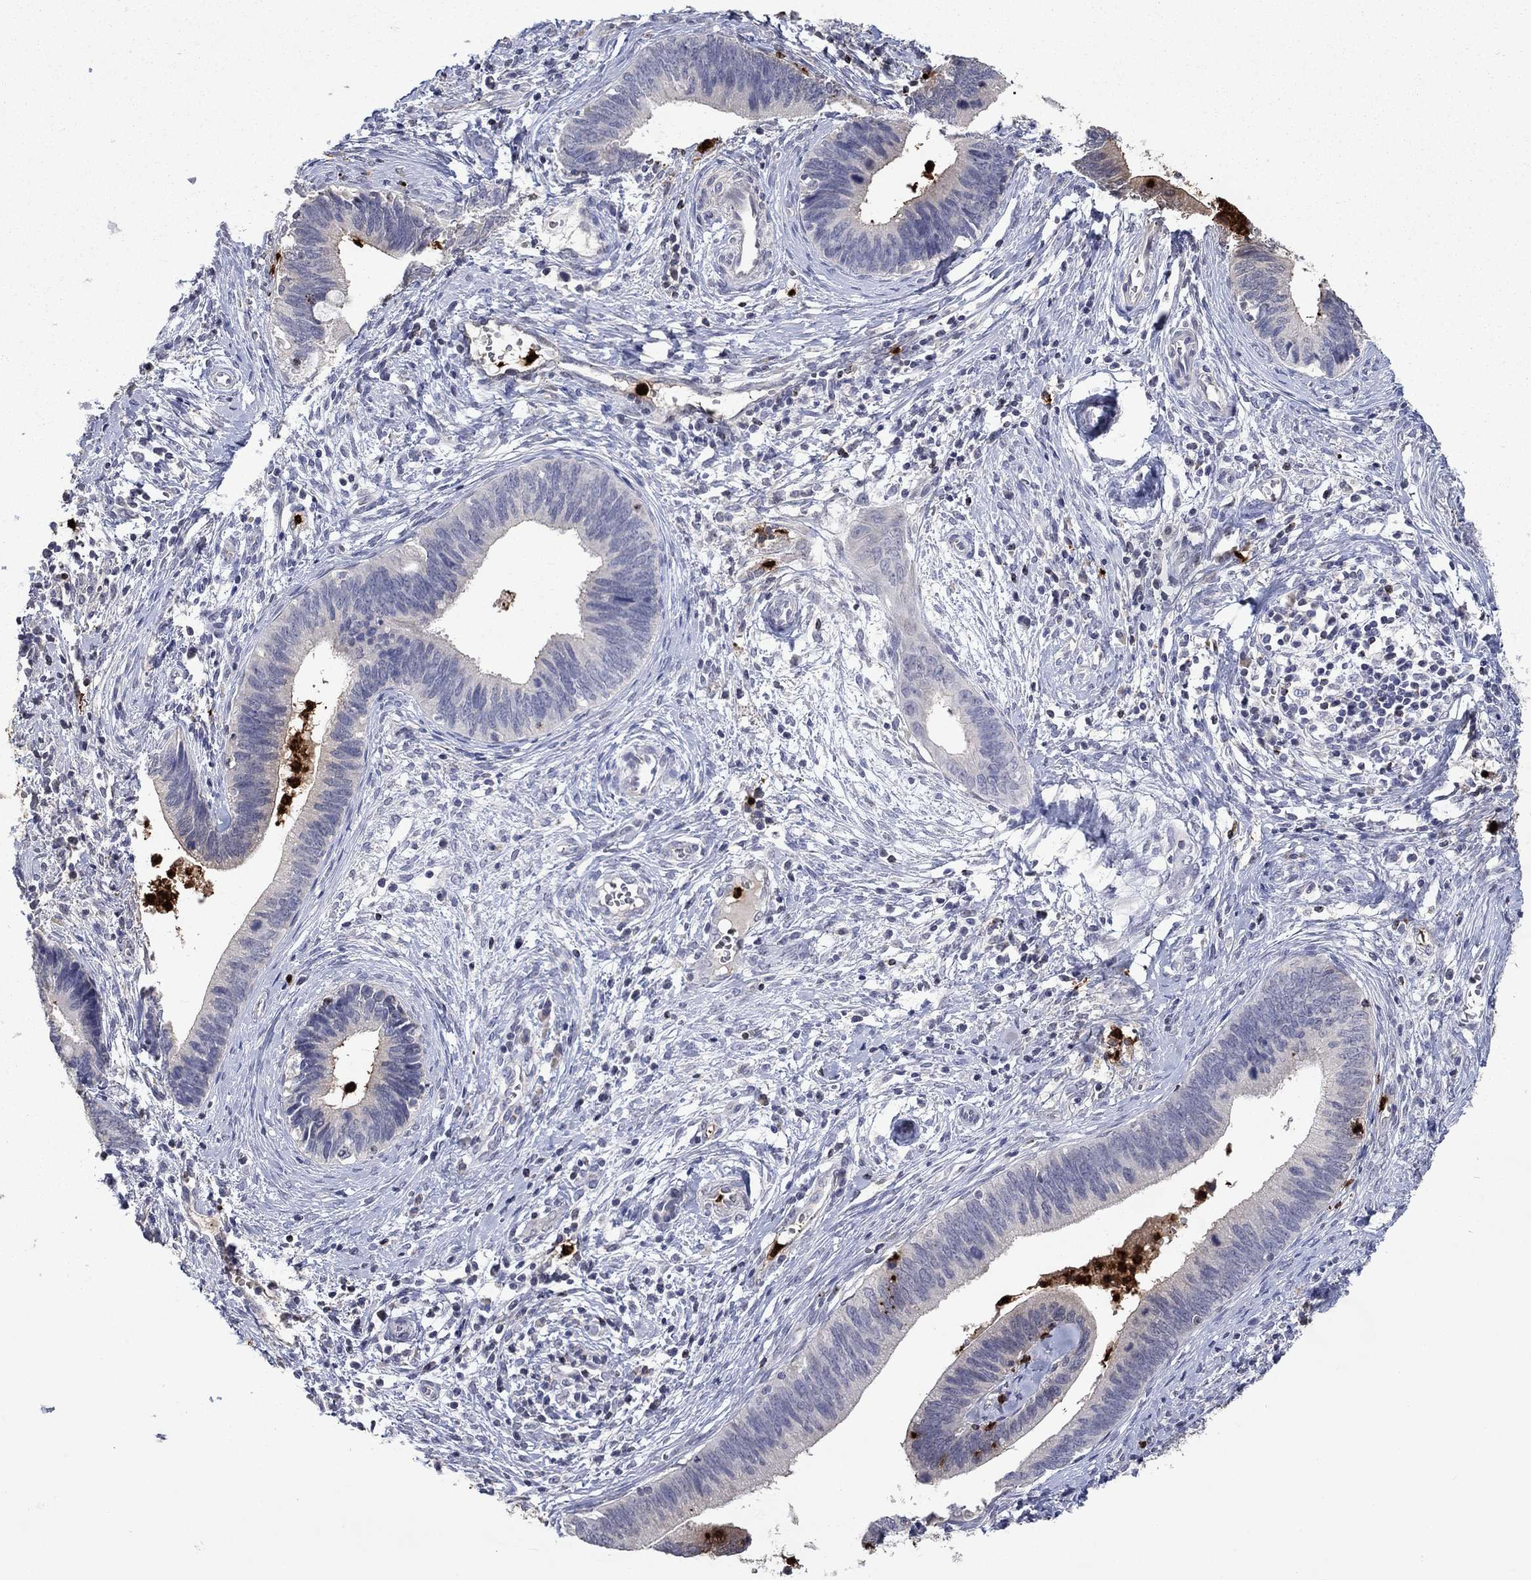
{"staining": {"intensity": "weak", "quantity": "25%-75%", "location": "cytoplasmic/membranous"}, "tissue": "cervical cancer", "cell_type": "Tumor cells", "image_type": "cancer", "snomed": [{"axis": "morphology", "description": "Adenocarcinoma, NOS"}, {"axis": "topography", "description": "Cervix"}], "caption": "This image shows cervical adenocarcinoma stained with immunohistochemistry to label a protein in brown. The cytoplasmic/membranous of tumor cells show weak positivity for the protein. Nuclei are counter-stained blue.", "gene": "CCL5", "patient": {"sex": "female", "age": 42}}